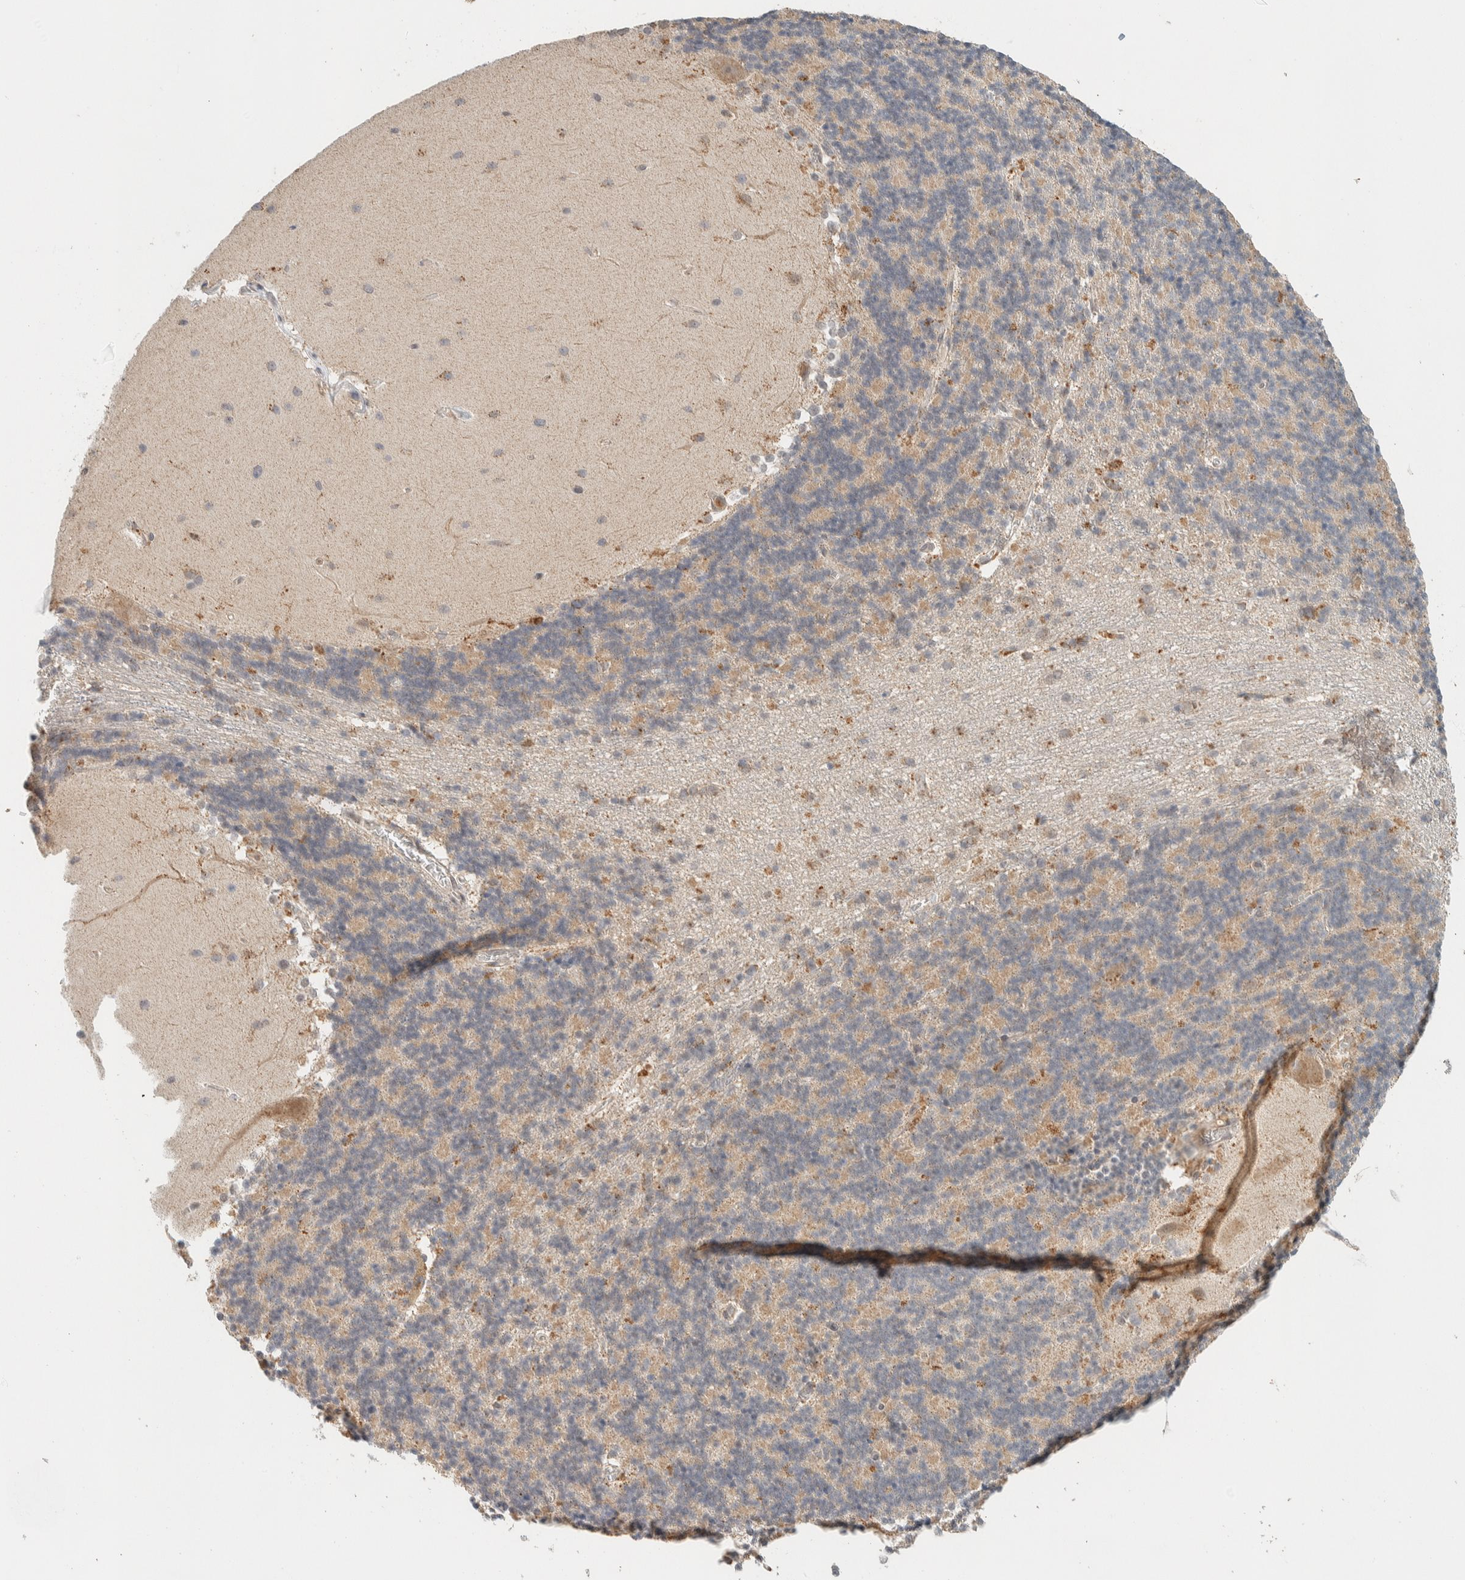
{"staining": {"intensity": "weak", "quantity": "25%-75%", "location": "cytoplasmic/membranous"}, "tissue": "cerebellum", "cell_type": "Cells in granular layer", "image_type": "normal", "snomed": [{"axis": "morphology", "description": "Normal tissue, NOS"}, {"axis": "topography", "description": "Cerebellum"}], "caption": "Protein analysis of unremarkable cerebellum demonstrates weak cytoplasmic/membranous staining in approximately 25%-75% of cells in granular layer.", "gene": "MRPL41", "patient": {"sex": "female", "age": 19}}